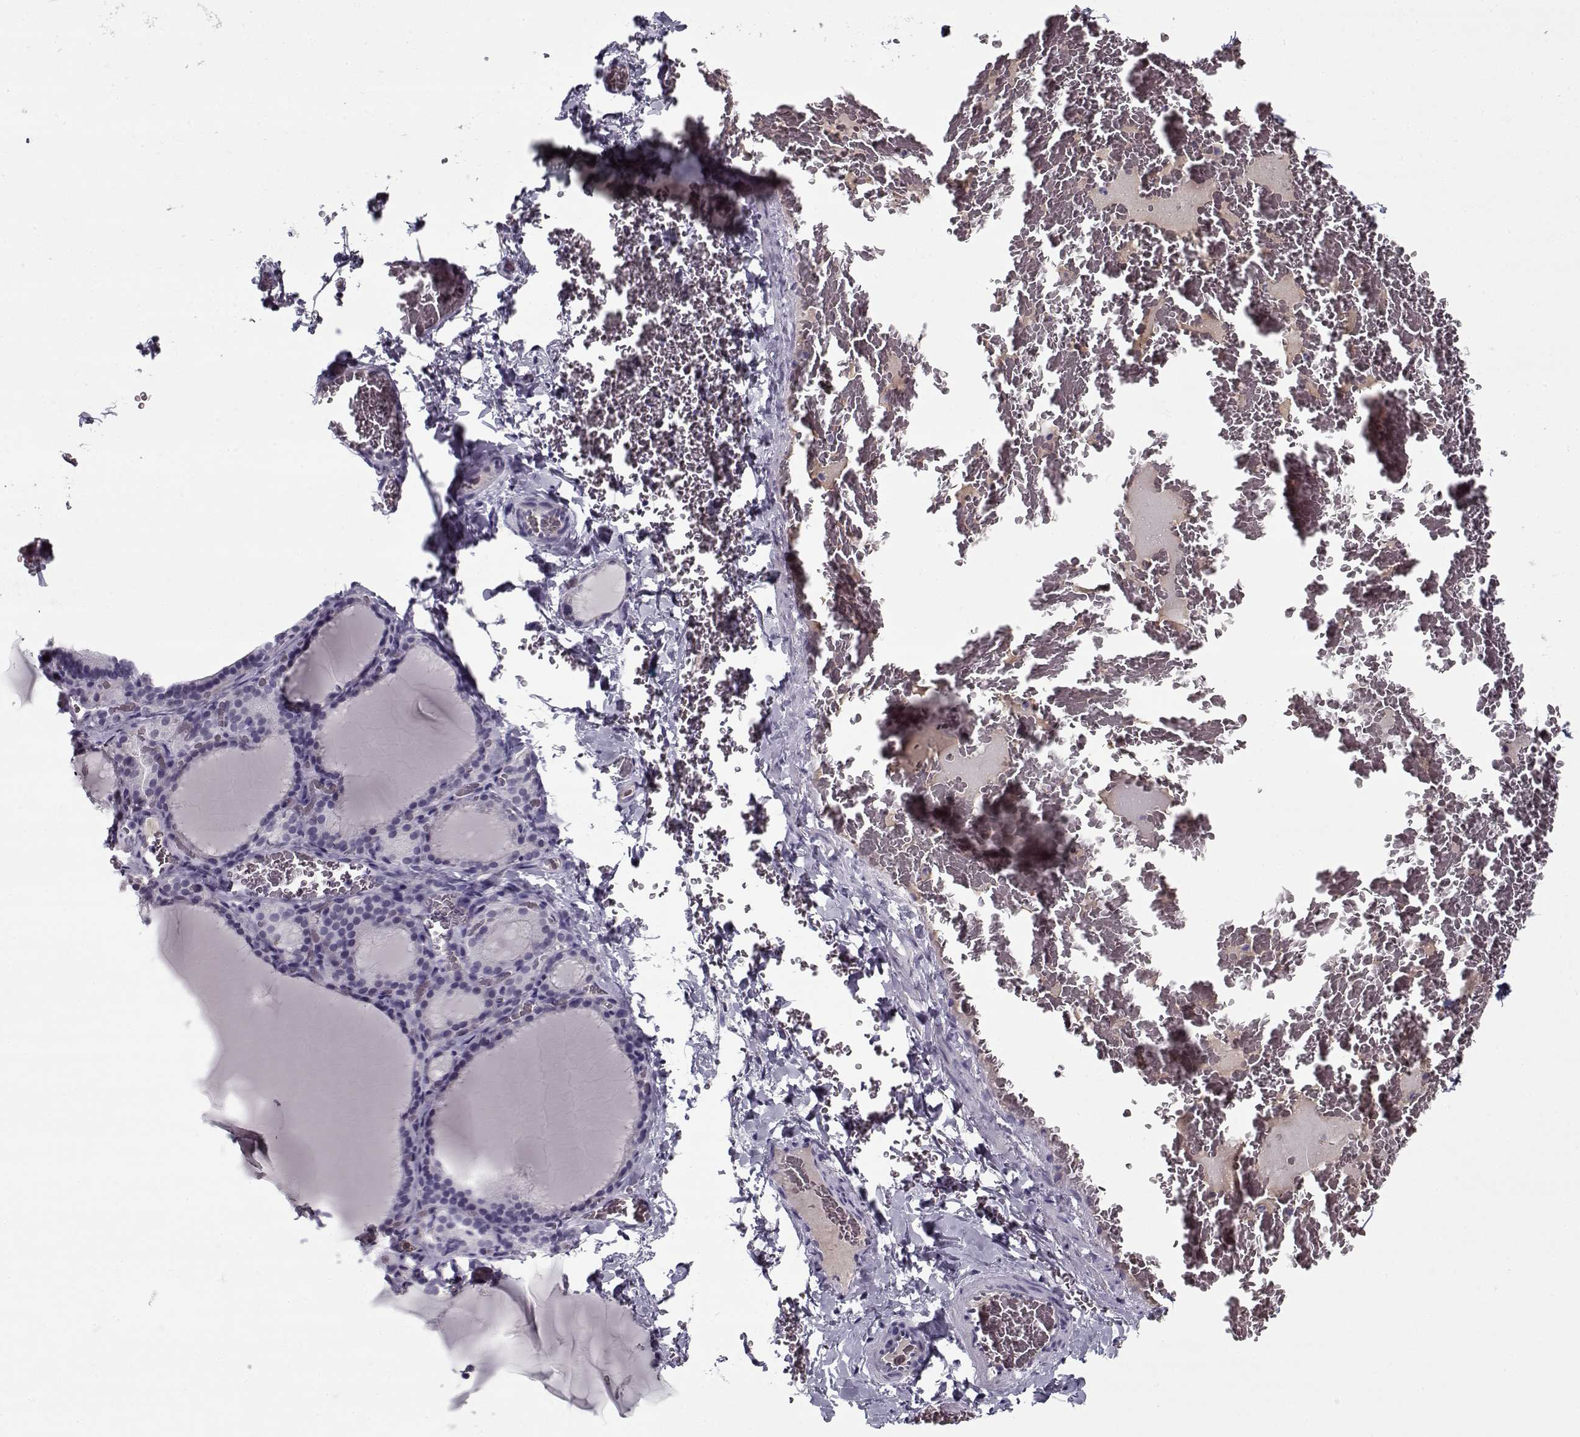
{"staining": {"intensity": "negative", "quantity": "none", "location": "none"}, "tissue": "thyroid gland", "cell_type": "Glandular cells", "image_type": "normal", "snomed": [{"axis": "morphology", "description": "Normal tissue, NOS"}, {"axis": "morphology", "description": "Hyperplasia, NOS"}, {"axis": "topography", "description": "Thyroid gland"}], "caption": "Immunohistochemistry (IHC) histopathology image of benign thyroid gland stained for a protein (brown), which demonstrates no expression in glandular cells. (DAB (3,3'-diaminobenzidine) IHC, high magnification).", "gene": "SPACA9", "patient": {"sex": "female", "age": 27}}